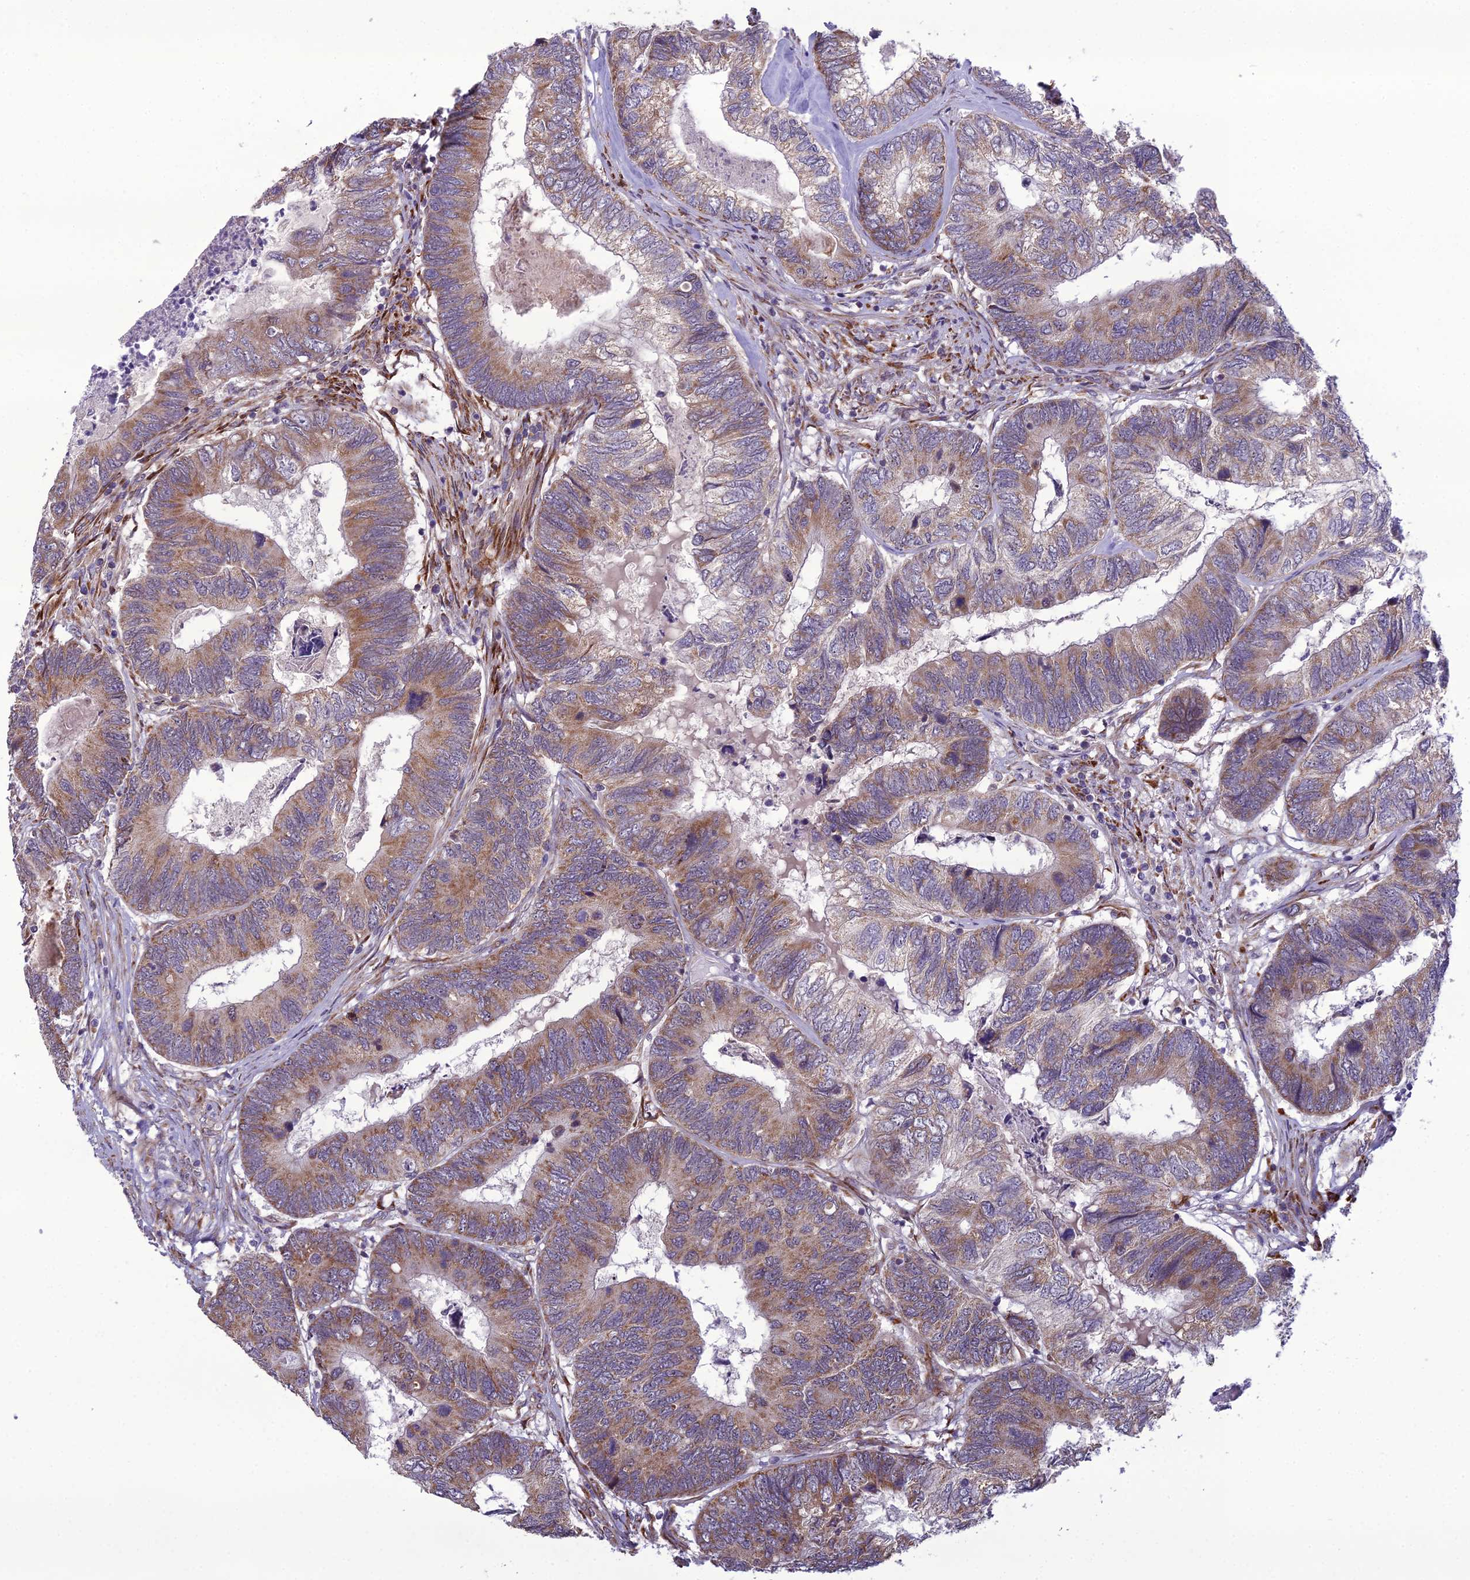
{"staining": {"intensity": "moderate", "quantity": ">75%", "location": "cytoplasmic/membranous"}, "tissue": "colorectal cancer", "cell_type": "Tumor cells", "image_type": "cancer", "snomed": [{"axis": "morphology", "description": "Adenocarcinoma, NOS"}, {"axis": "topography", "description": "Colon"}], "caption": "Protein expression analysis of colorectal cancer exhibits moderate cytoplasmic/membranous staining in approximately >75% of tumor cells.", "gene": "NODAL", "patient": {"sex": "female", "age": 67}}